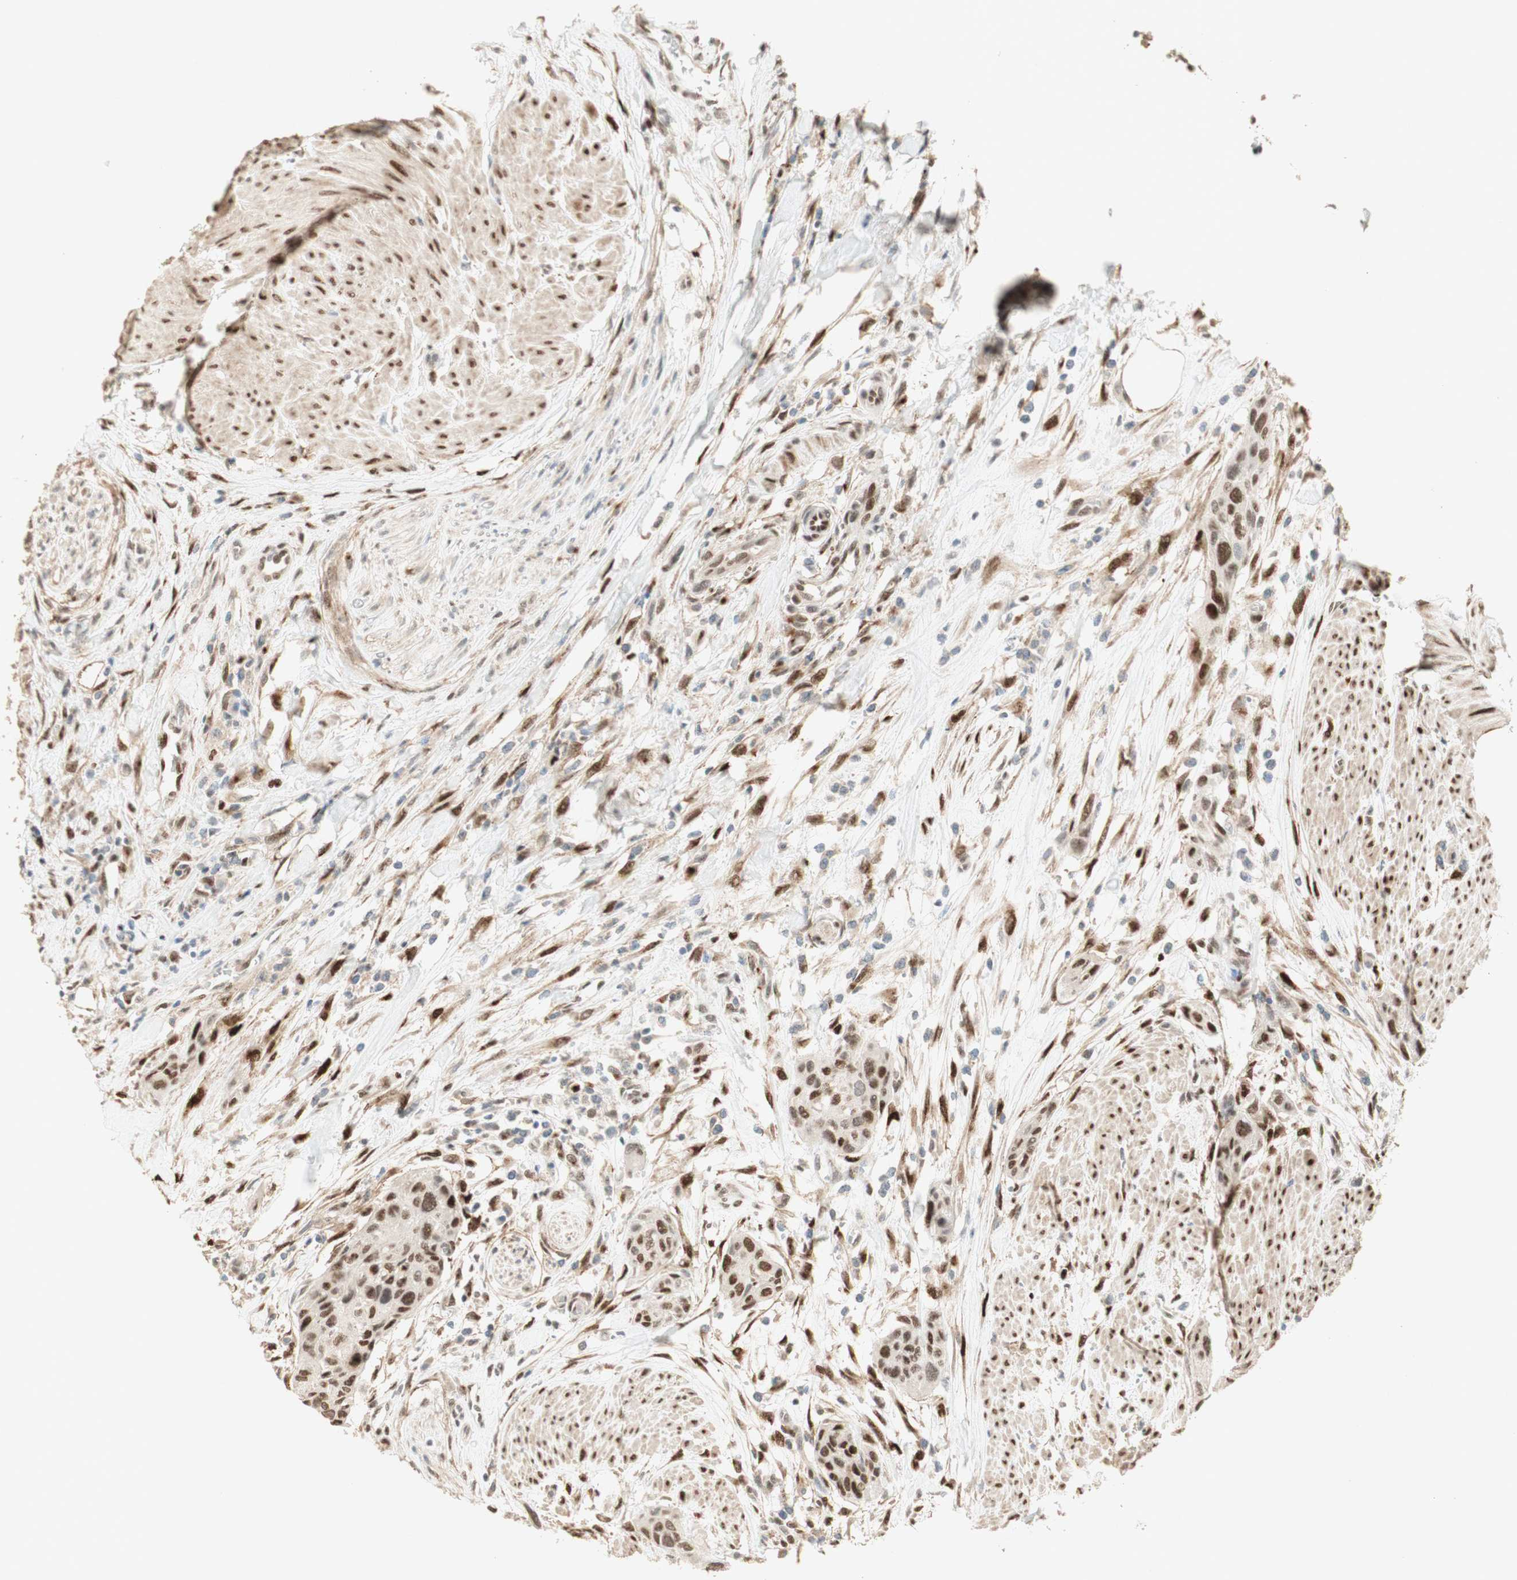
{"staining": {"intensity": "moderate", "quantity": ">75%", "location": "nuclear"}, "tissue": "urothelial cancer", "cell_type": "Tumor cells", "image_type": "cancer", "snomed": [{"axis": "morphology", "description": "Urothelial carcinoma, High grade"}, {"axis": "topography", "description": "Urinary bladder"}], "caption": "High-power microscopy captured an IHC photomicrograph of urothelial cancer, revealing moderate nuclear staining in approximately >75% of tumor cells.", "gene": "FOXP1", "patient": {"sex": "male", "age": 35}}